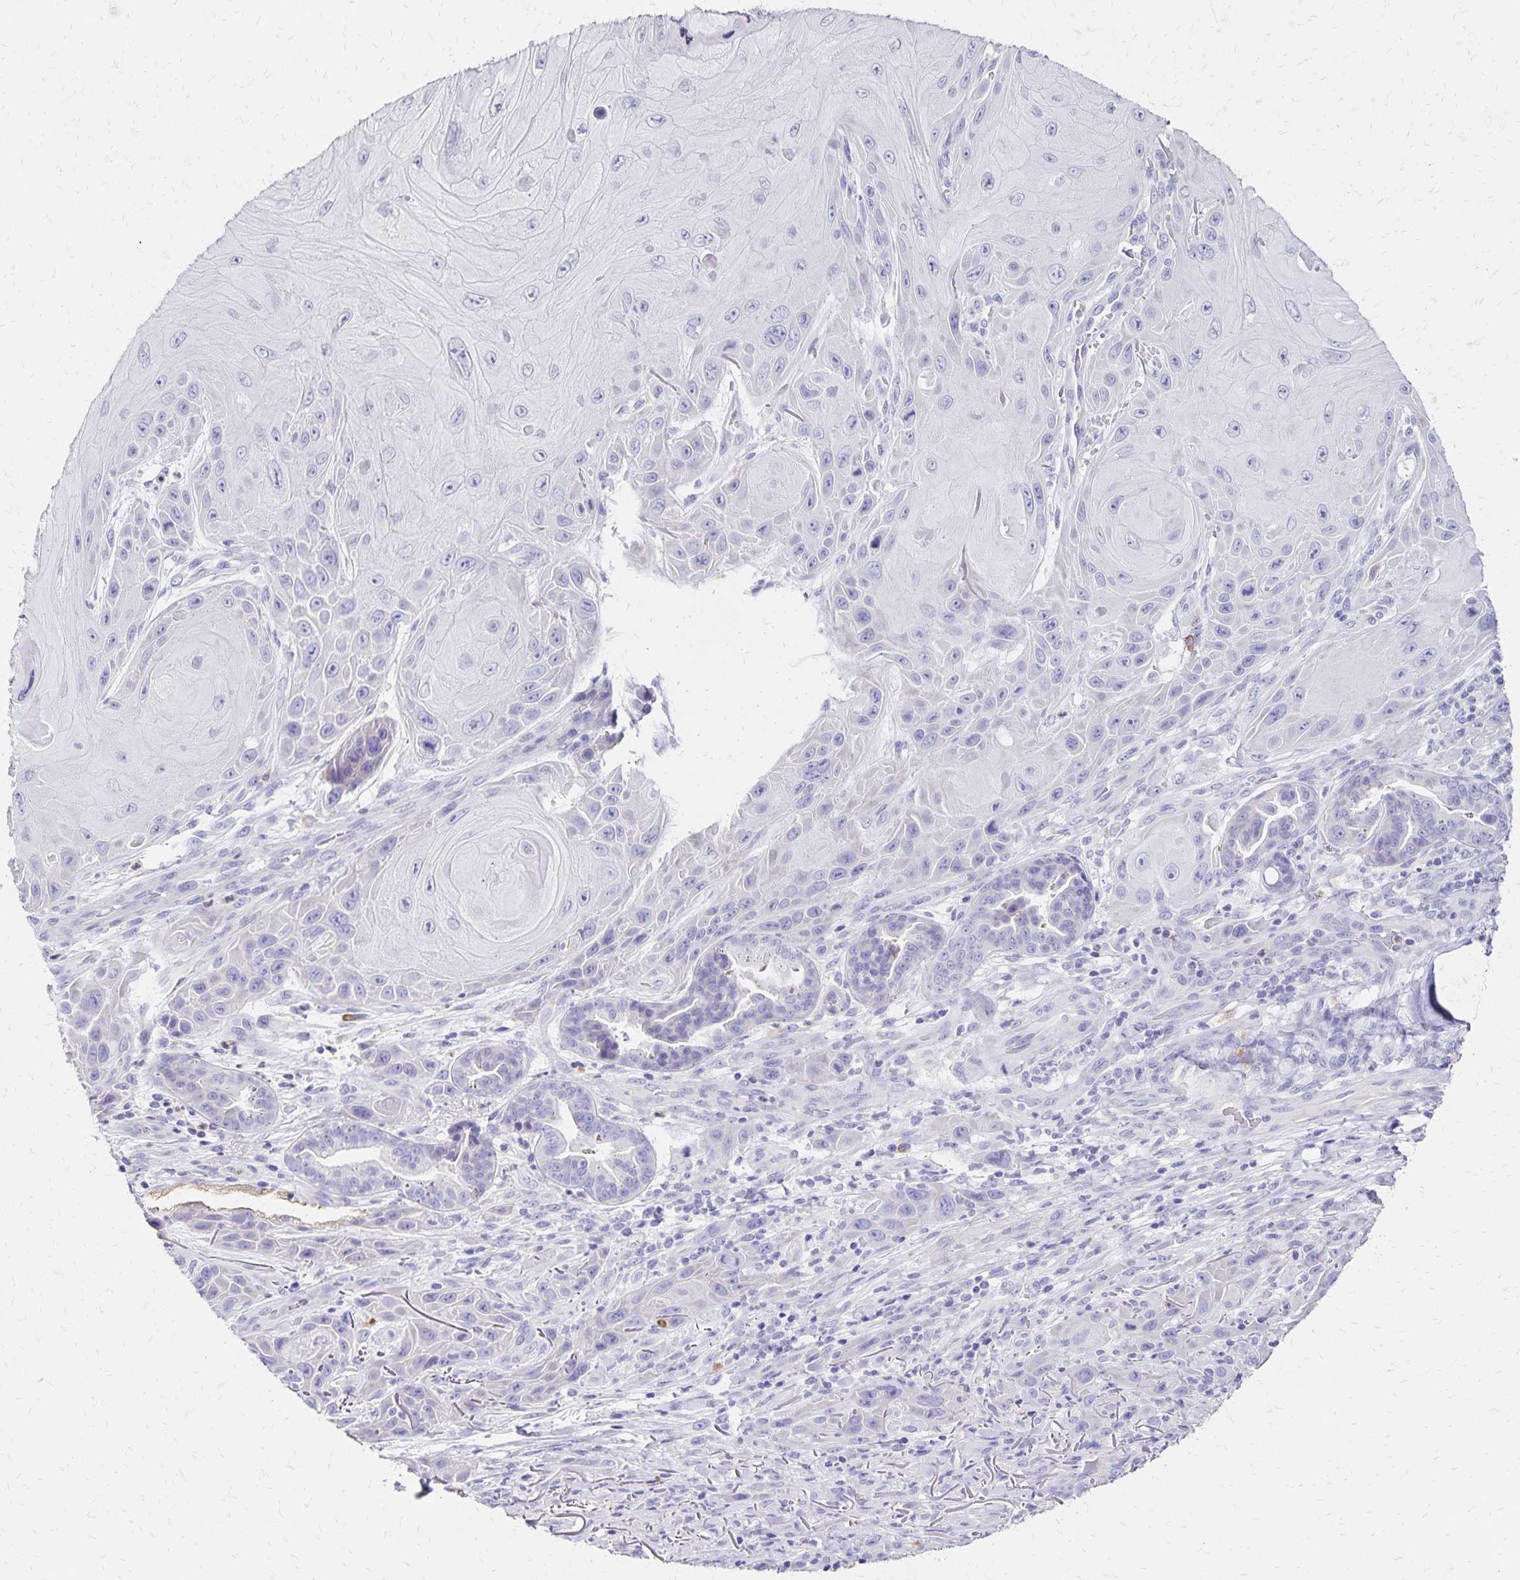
{"staining": {"intensity": "negative", "quantity": "none", "location": "none"}, "tissue": "skin cancer", "cell_type": "Tumor cells", "image_type": "cancer", "snomed": [{"axis": "morphology", "description": "Squamous cell carcinoma, NOS"}, {"axis": "topography", "description": "Skin"}], "caption": "This histopathology image is of skin cancer (squamous cell carcinoma) stained with IHC to label a protein in brown with the nuclei are counter-stained blue. There is no positivity in tumor cells.", "gene": "DYNLT4", "patient": {"sex": "female", "age": 94}}